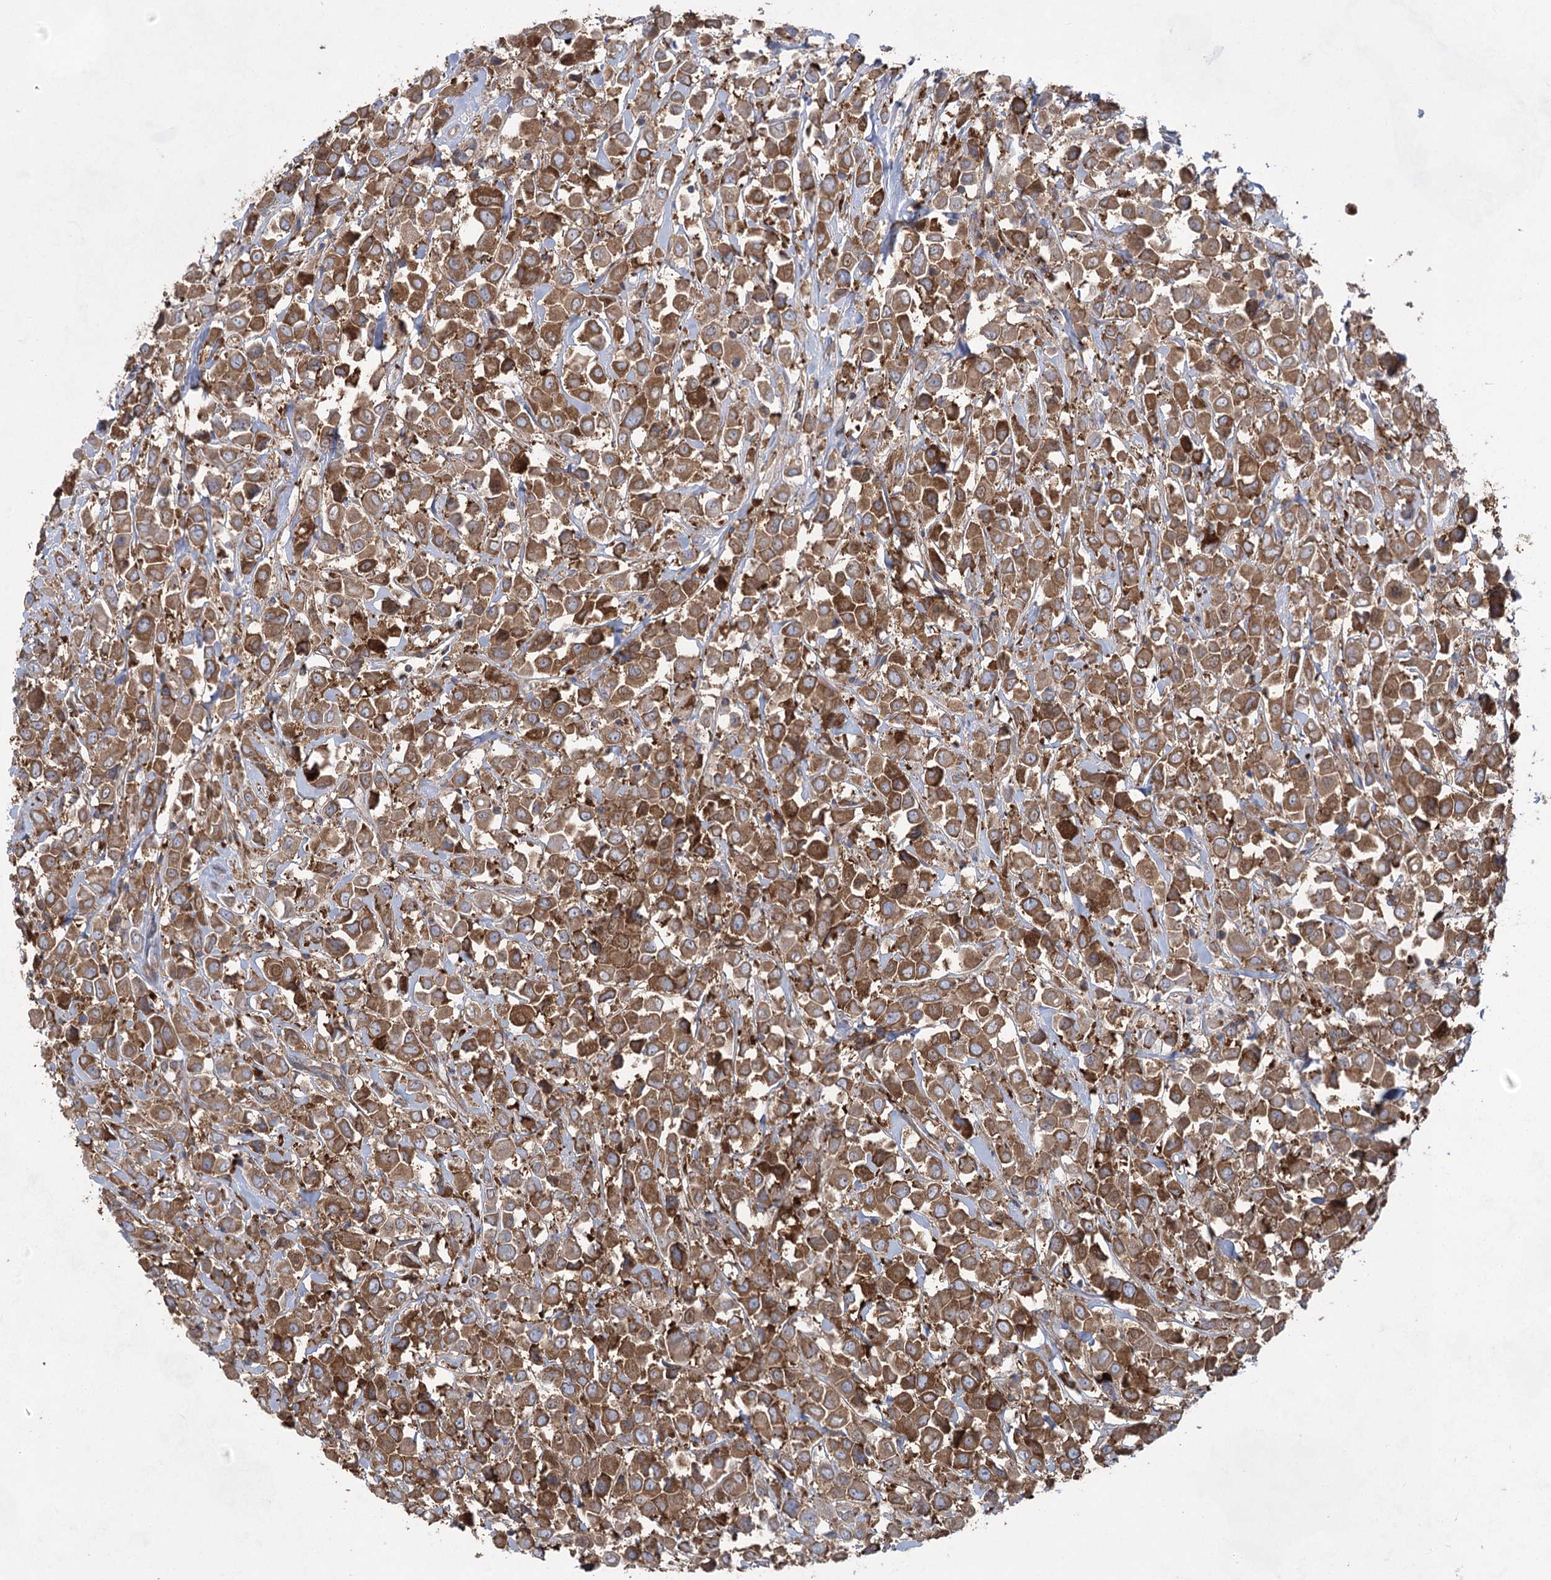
{"staining": {"intensity": "moderate", "quantity": ">75%", "location": "cytoplasmic/membranous"}, "tissue": "breast cancer", "cell_type": "Tumor cells", "image_type": "cancer", "snomed": [{"axis": "morphology", "description": "Duct carcinoma"}, {"axis": "topography", "description": "Breast"}], "caption": "Immunohistochemistry (IHC) photomicrograph of neoplastic tissue: human breast cancer (infiltrating ductal carcinoma) stained using immunohistochemistry demonstrates medium levels of moderate protein expression localized specifically in the cytoplasmic/membranous of tumor cells, appearing as a cytoplasmic/membranous brown color.", "gene": "EIF3A", "patient": {"sex": "female", "age": 61}}